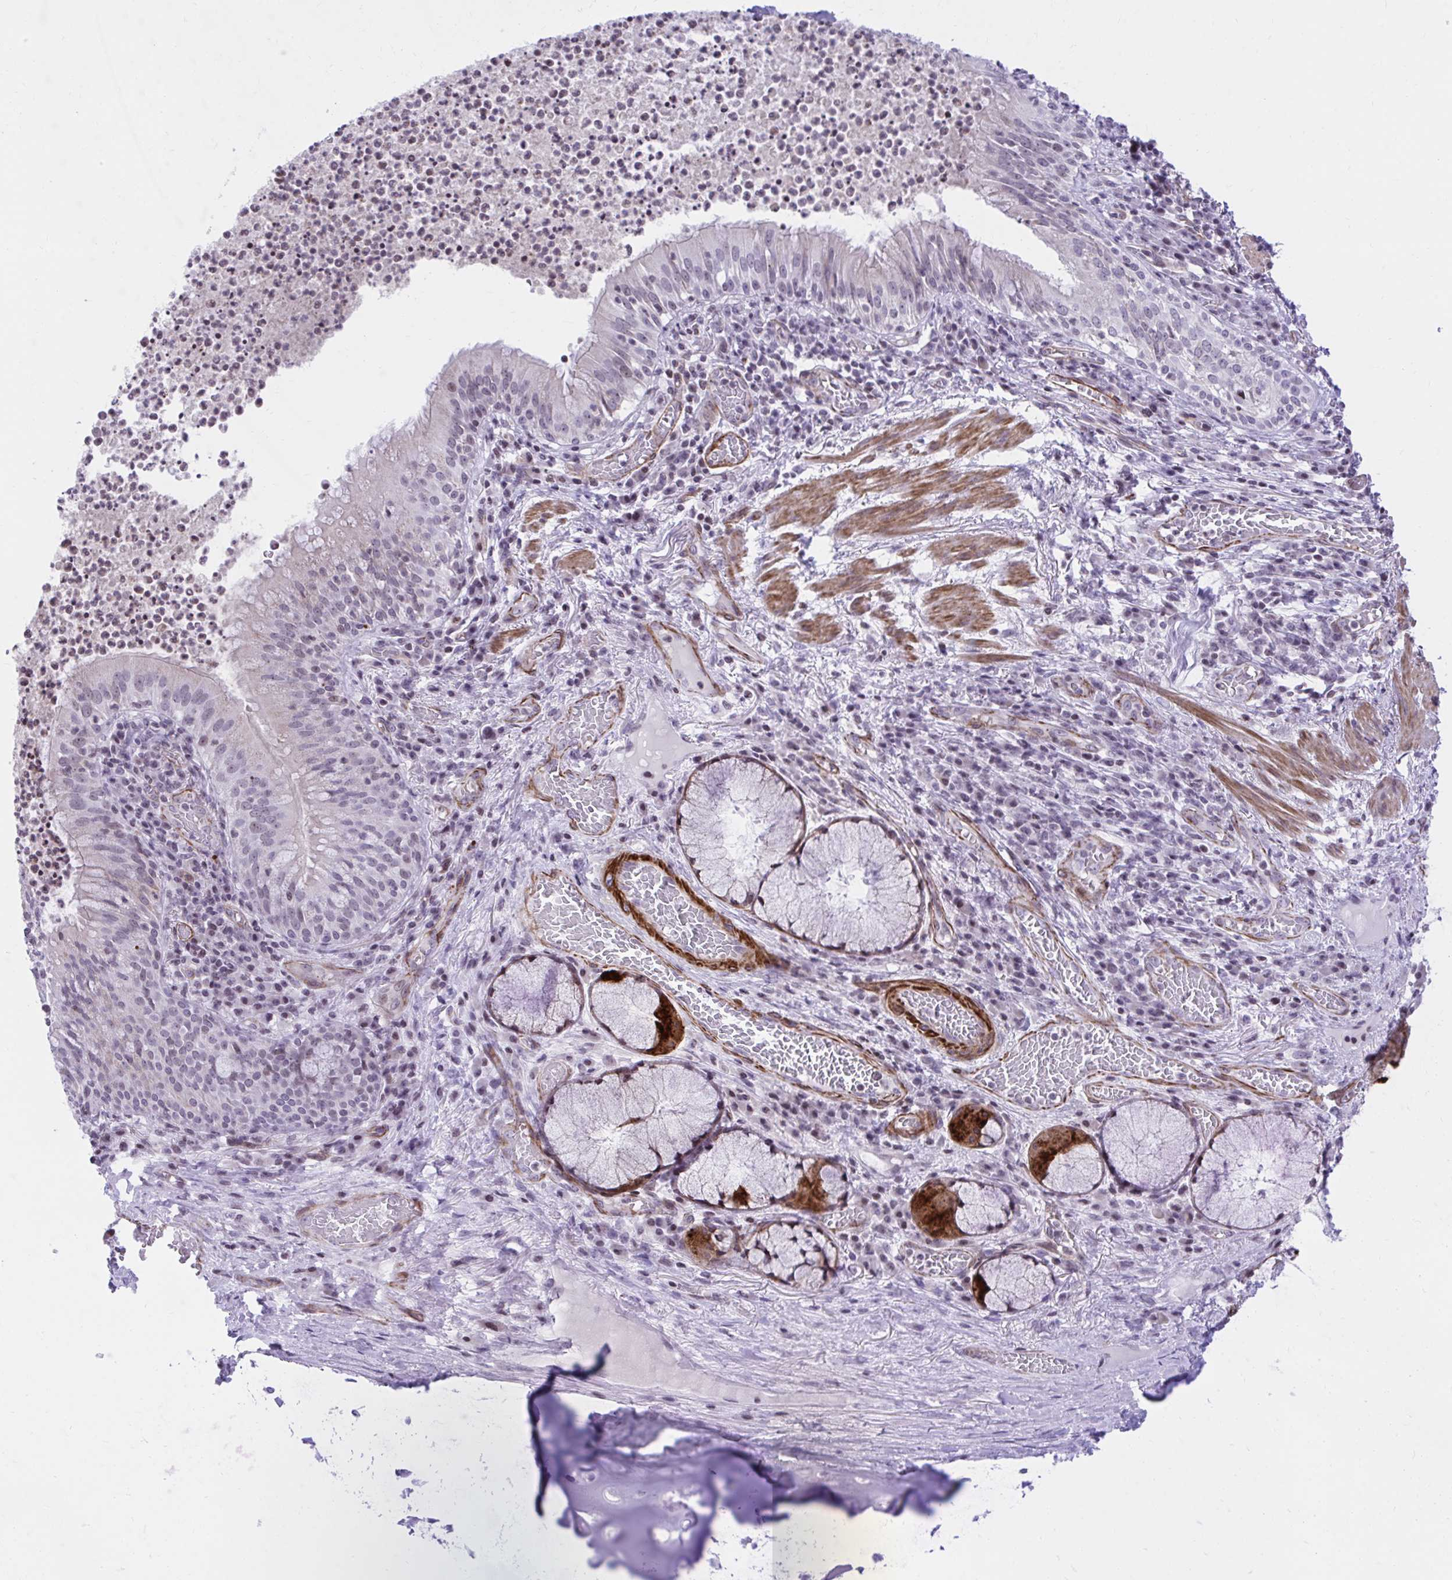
{"staining": {"intensity": "moderate", "quantity": "25%-75%", "location": "nuclear"}, "tissue": "bronchus", "cell_type": "Respiratory epithelial cells", "image_type": "normal", "snomed": [{"axis": "morphology", "description": "Normal tissue, NOS"}, {"axis": "topography", "description": "Lymph node"}, {"axis": "topography", "description": "Bronchus"}], "caption": "A micrograph of human bronchus stained for a protein exhibits moderate nuclear brown staining in respiratory epithelial cells. (Stains: DAB (3,3'-diaminobenzidine) in brown, nuclei in blue, Microscopy: brightfield microscopy at high magnification).", "gene": "KCNN4", "patient": {"sex": "male", "age": 56}}